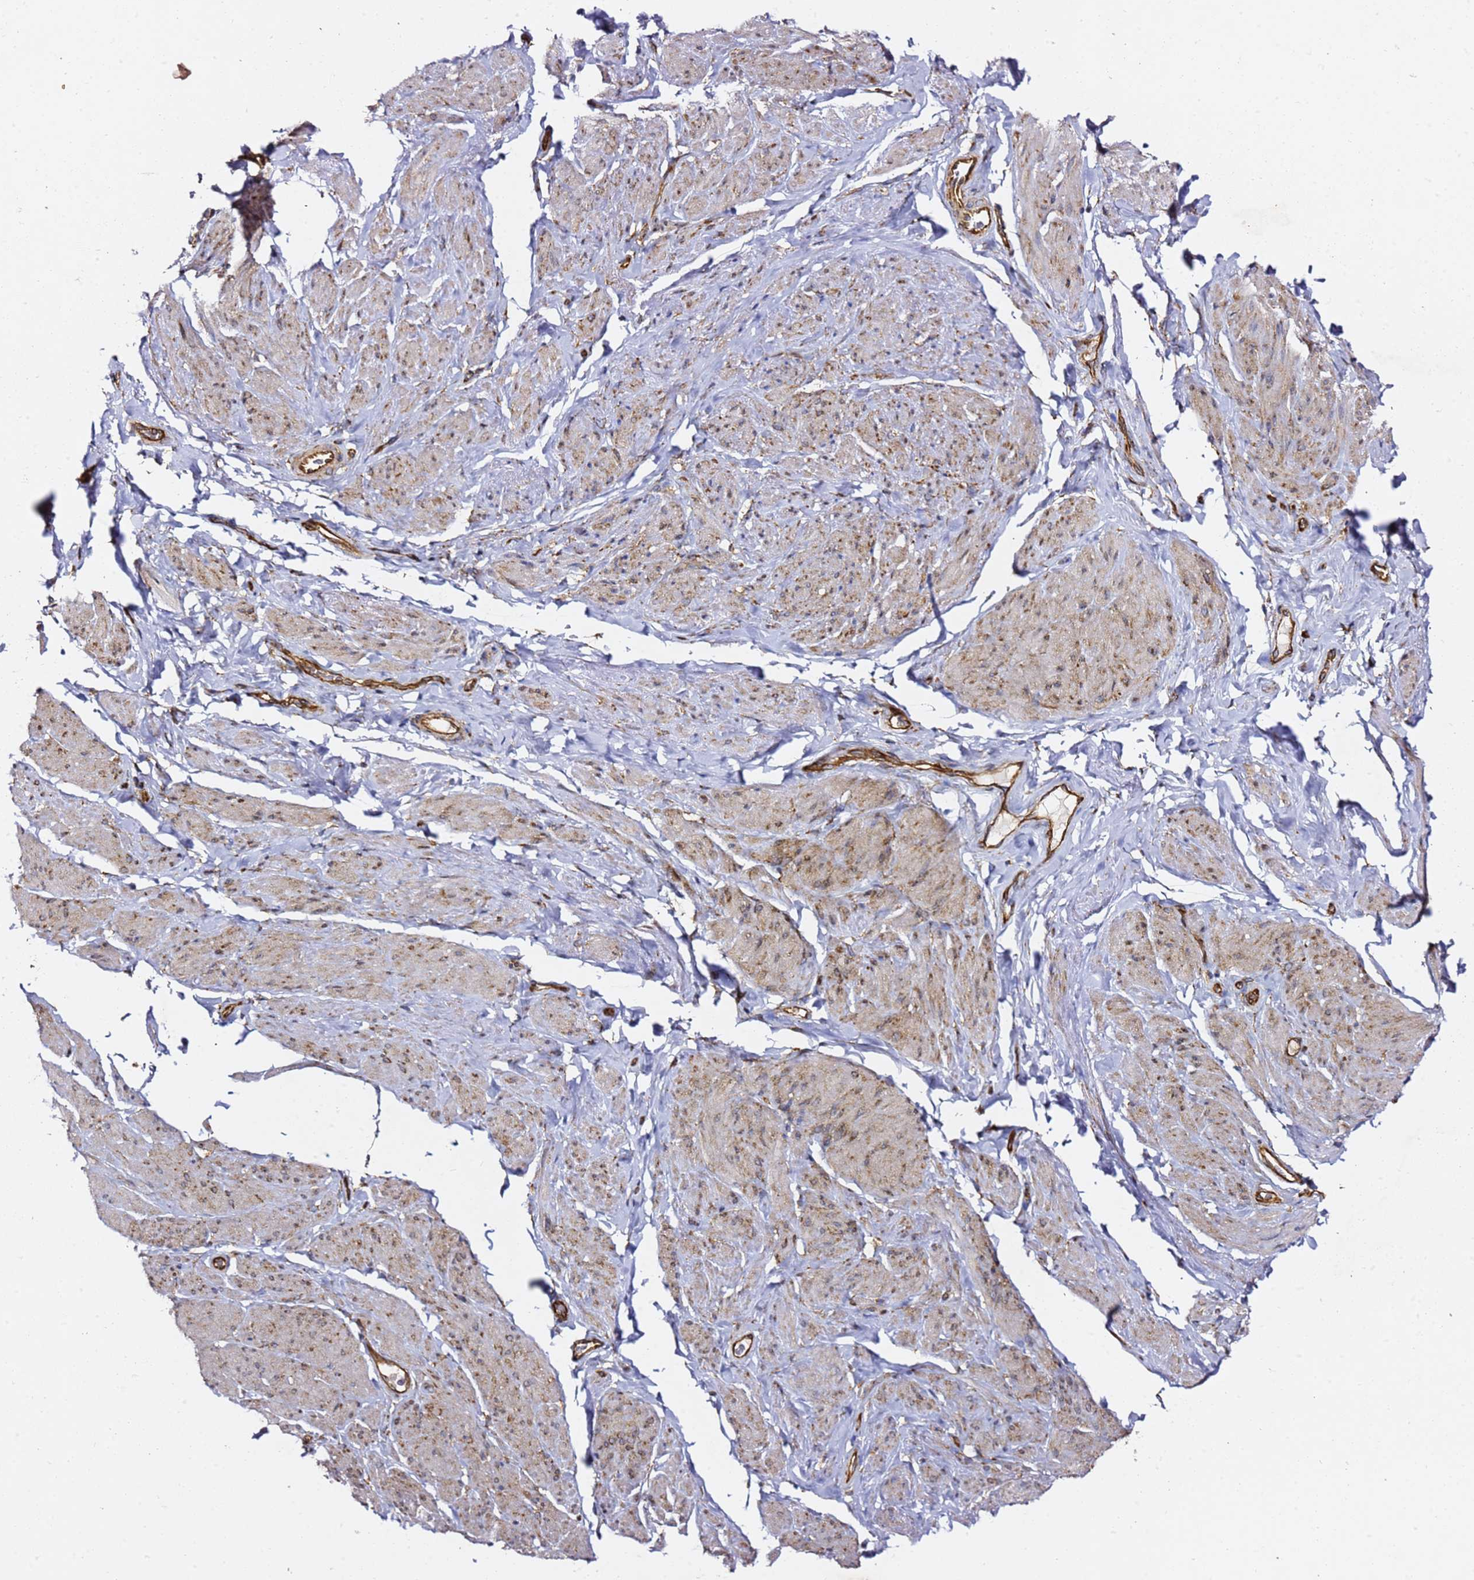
{"staining": {"intensity": "moderate", "quantity": "25%-75%", "location": "cytoplasmic/membranous"}, "tissue": "smooth muscle", "cell_type": "Smooth muscle cells", "image_type": "normal", "snomed": [{"axis": "morphology", "description": "Normal tissue, NOS"}, {"axis": "topography", "description": "Smooth muscle"}, {"axis": "topography", "description": "Peripheral nerve tissue"}], "caption": "IHC (DAB (3,3'-diaminobenzidine)) staining of normal human smooth muscle exhibits moderate cytoplasmic/membranous protein positivity in approximately 25%-75% of smooth muscle cells.", "gene": "TPST1", "patient": {"sex": "male", "age": 69}}